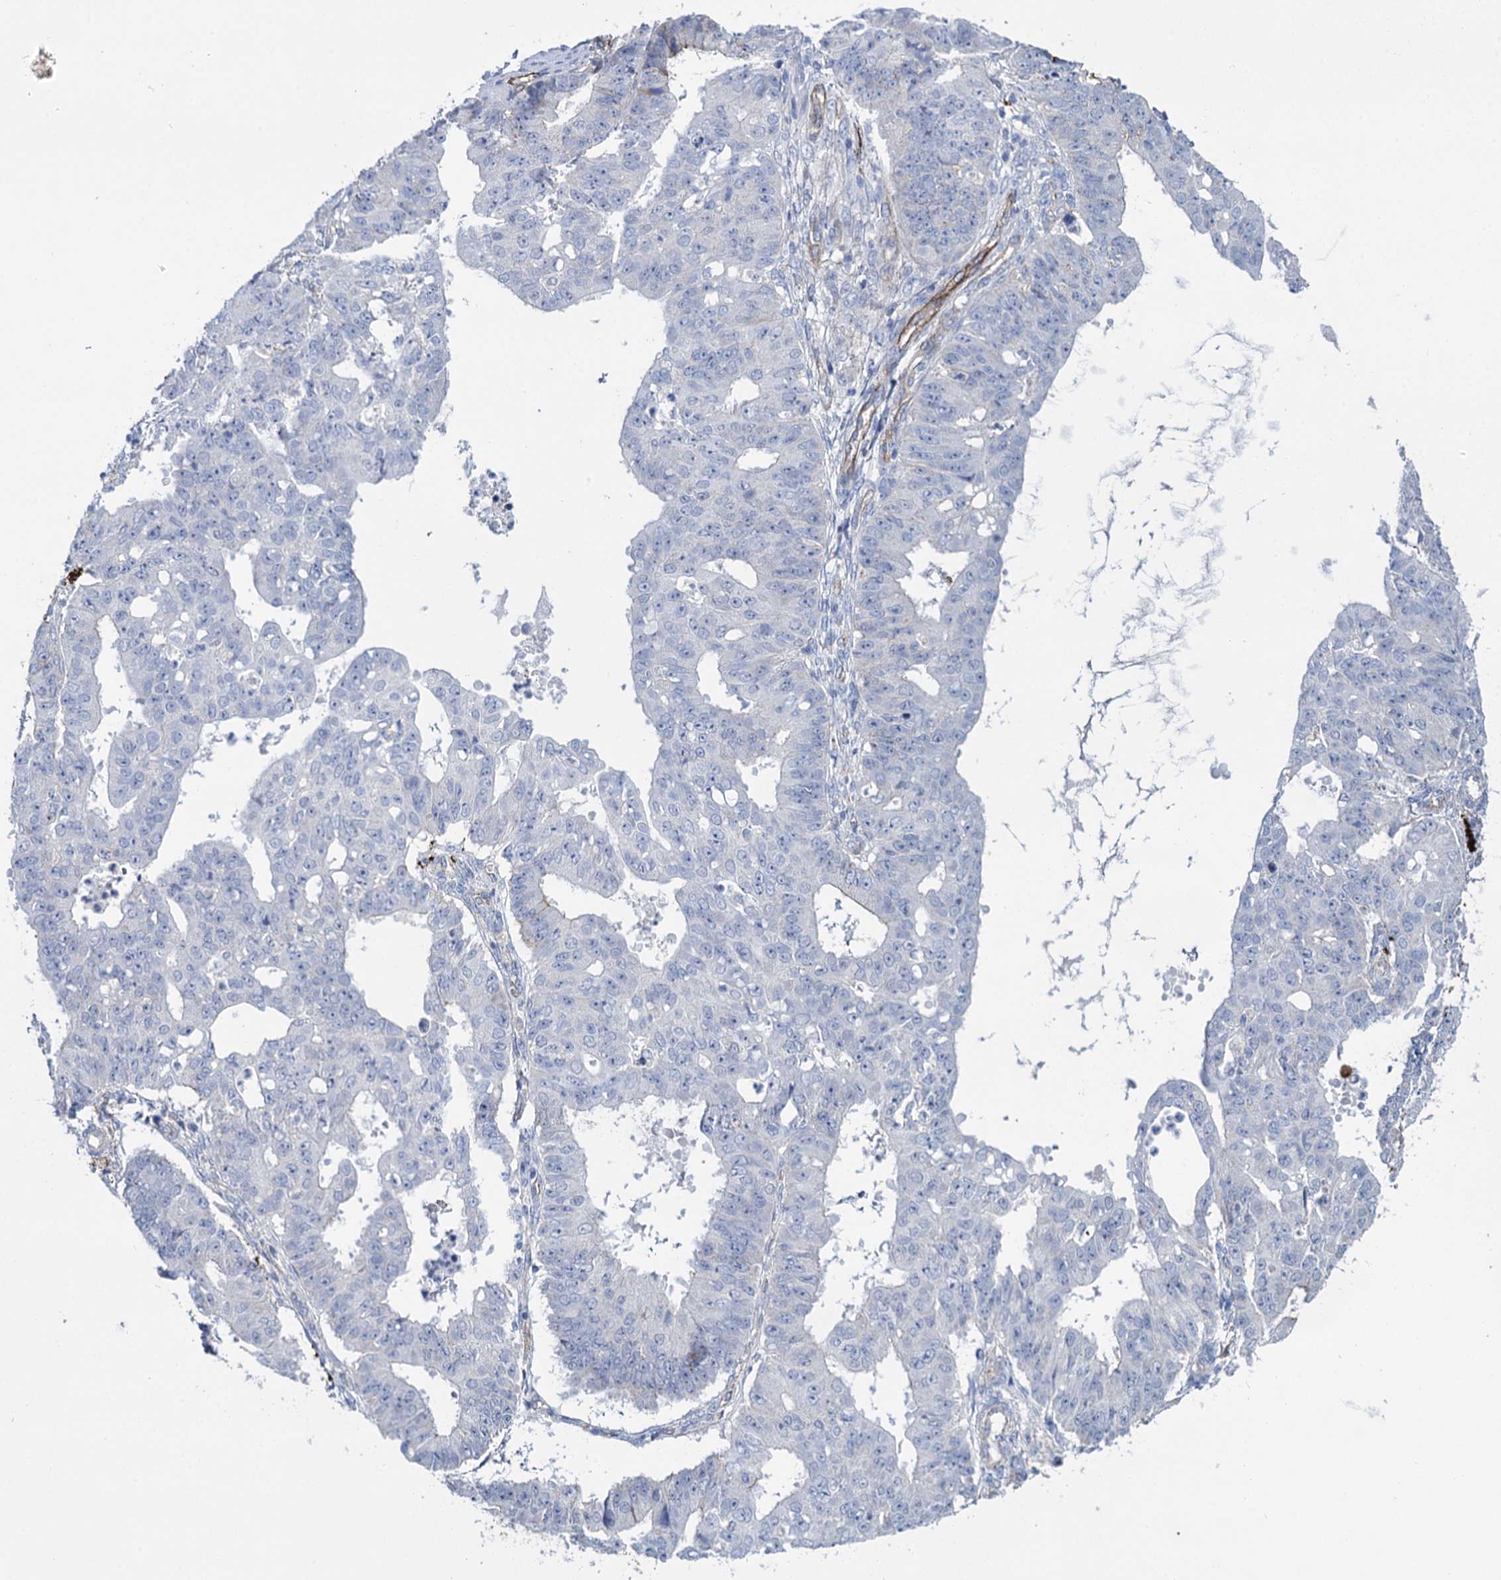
{"staining": {"intensity": "negative", "quantity": "none", "location": "none"}, "tissue": "ovarian cancer", "cell_type": "Tumor cells", "image_type": "cancer", "snomed": [{"axis": "morphology", "description": "Carcinoma, endometroid"}, {"axis": "topography", "description": "Appendix"}, {"axis": "topography", "description": "Ovary"}], "caption": "Immunohistochemical staining of ovarian cancer shows no significant expression in tumor cells.", "gene": "SNCG", "patient": {"sex": "female", "age": 42}}